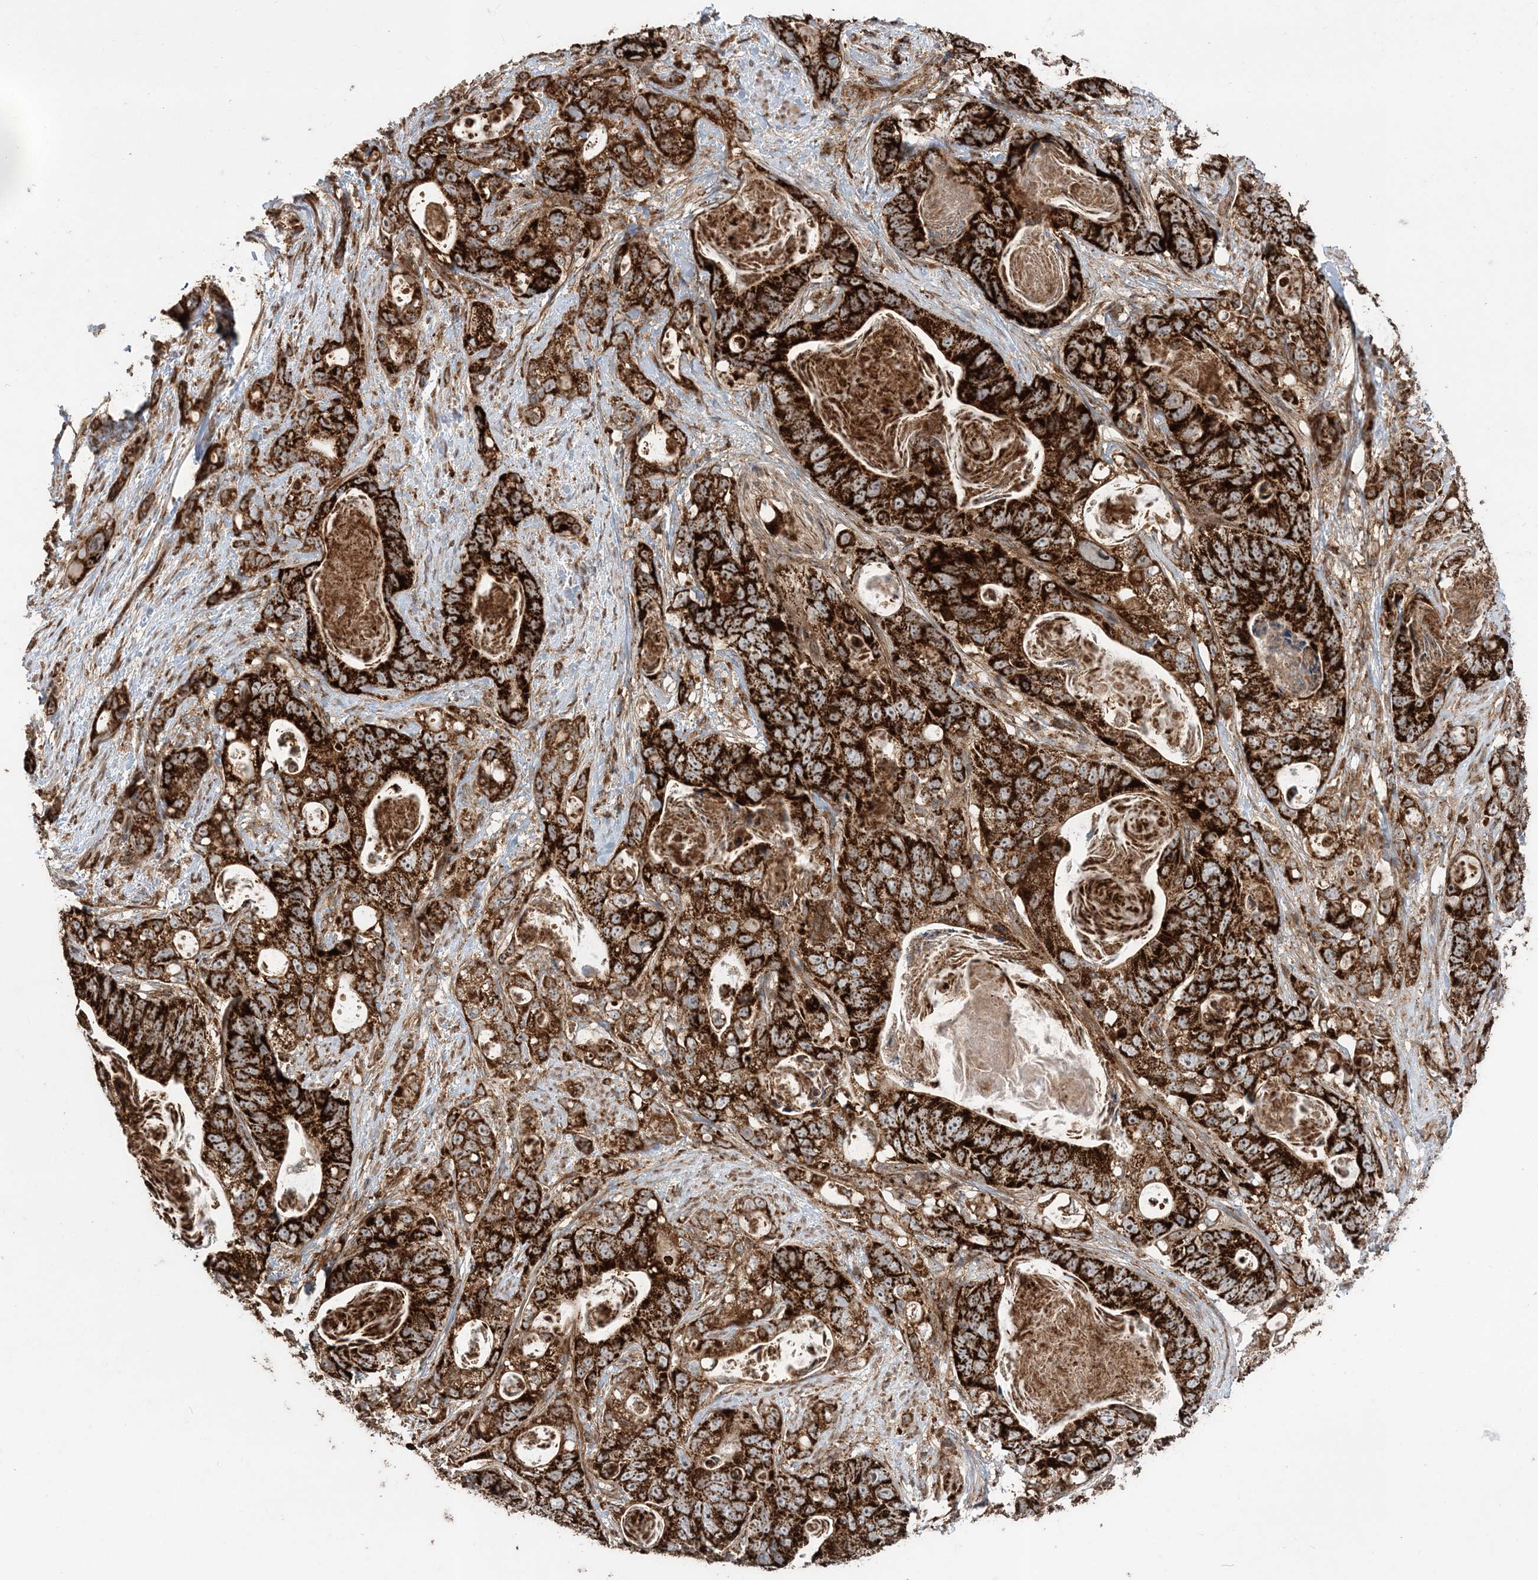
{"staining": {"intensity": "strong", "quantity": ">75%", "location": "cytoplasmic/membranous"}, "tissue": "stomach cancer", "cell_type": "Tumor cells", "image_type": "cancer", "snomed": [{"axis": "morphology", "description": "Normal tissue, NOS"}, {"axis": "morphology", "description": "Adenocarcinoma, NOS"}, {"axis": "topography", "description": "Stomach"}], "caption": "Stomach cancer (adenocarcinoma) stained with a protein marker reveals strong staining in tumor cells.", "gene": "LRPPRC", "patient": {"sex": "female", "age": 89}}